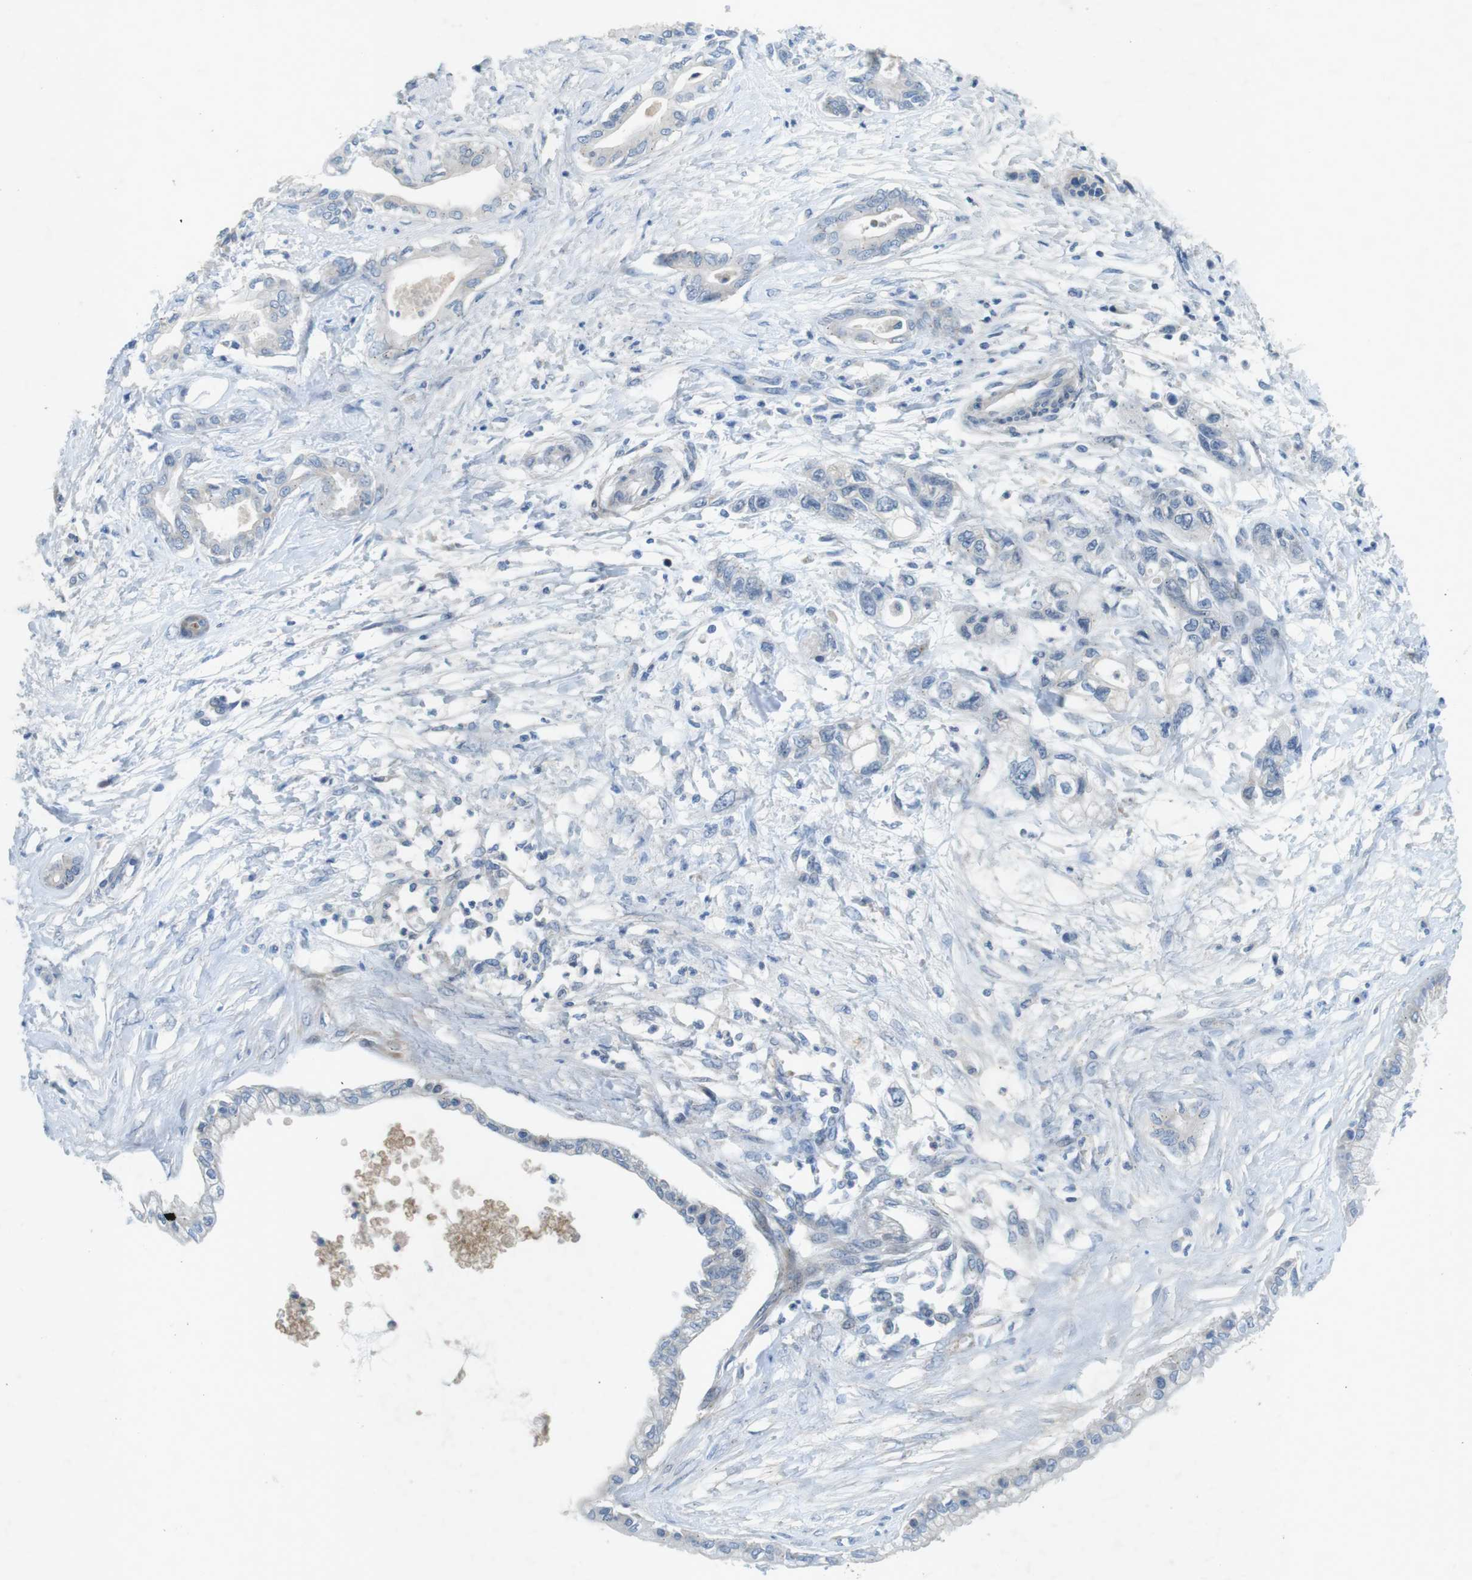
{"staining": {"intensity": "negative", "quantity": "none", "location": "none"}, "tissue": "pancreatic cancer", "cell_type": "Tumor cells", "image_type": "cancer", "snomed": [{"axis": "morphology", "description": "Adenocarcinoma, NOS"}, {"axis": "topography", "description": "Pancreas"}], "caption": "Tumor cells show no significant protein staining in pancreatic cancer (adenocarcinoma).", "gene": "TYW1", "patient": {"sex": "male", "age": 56}}